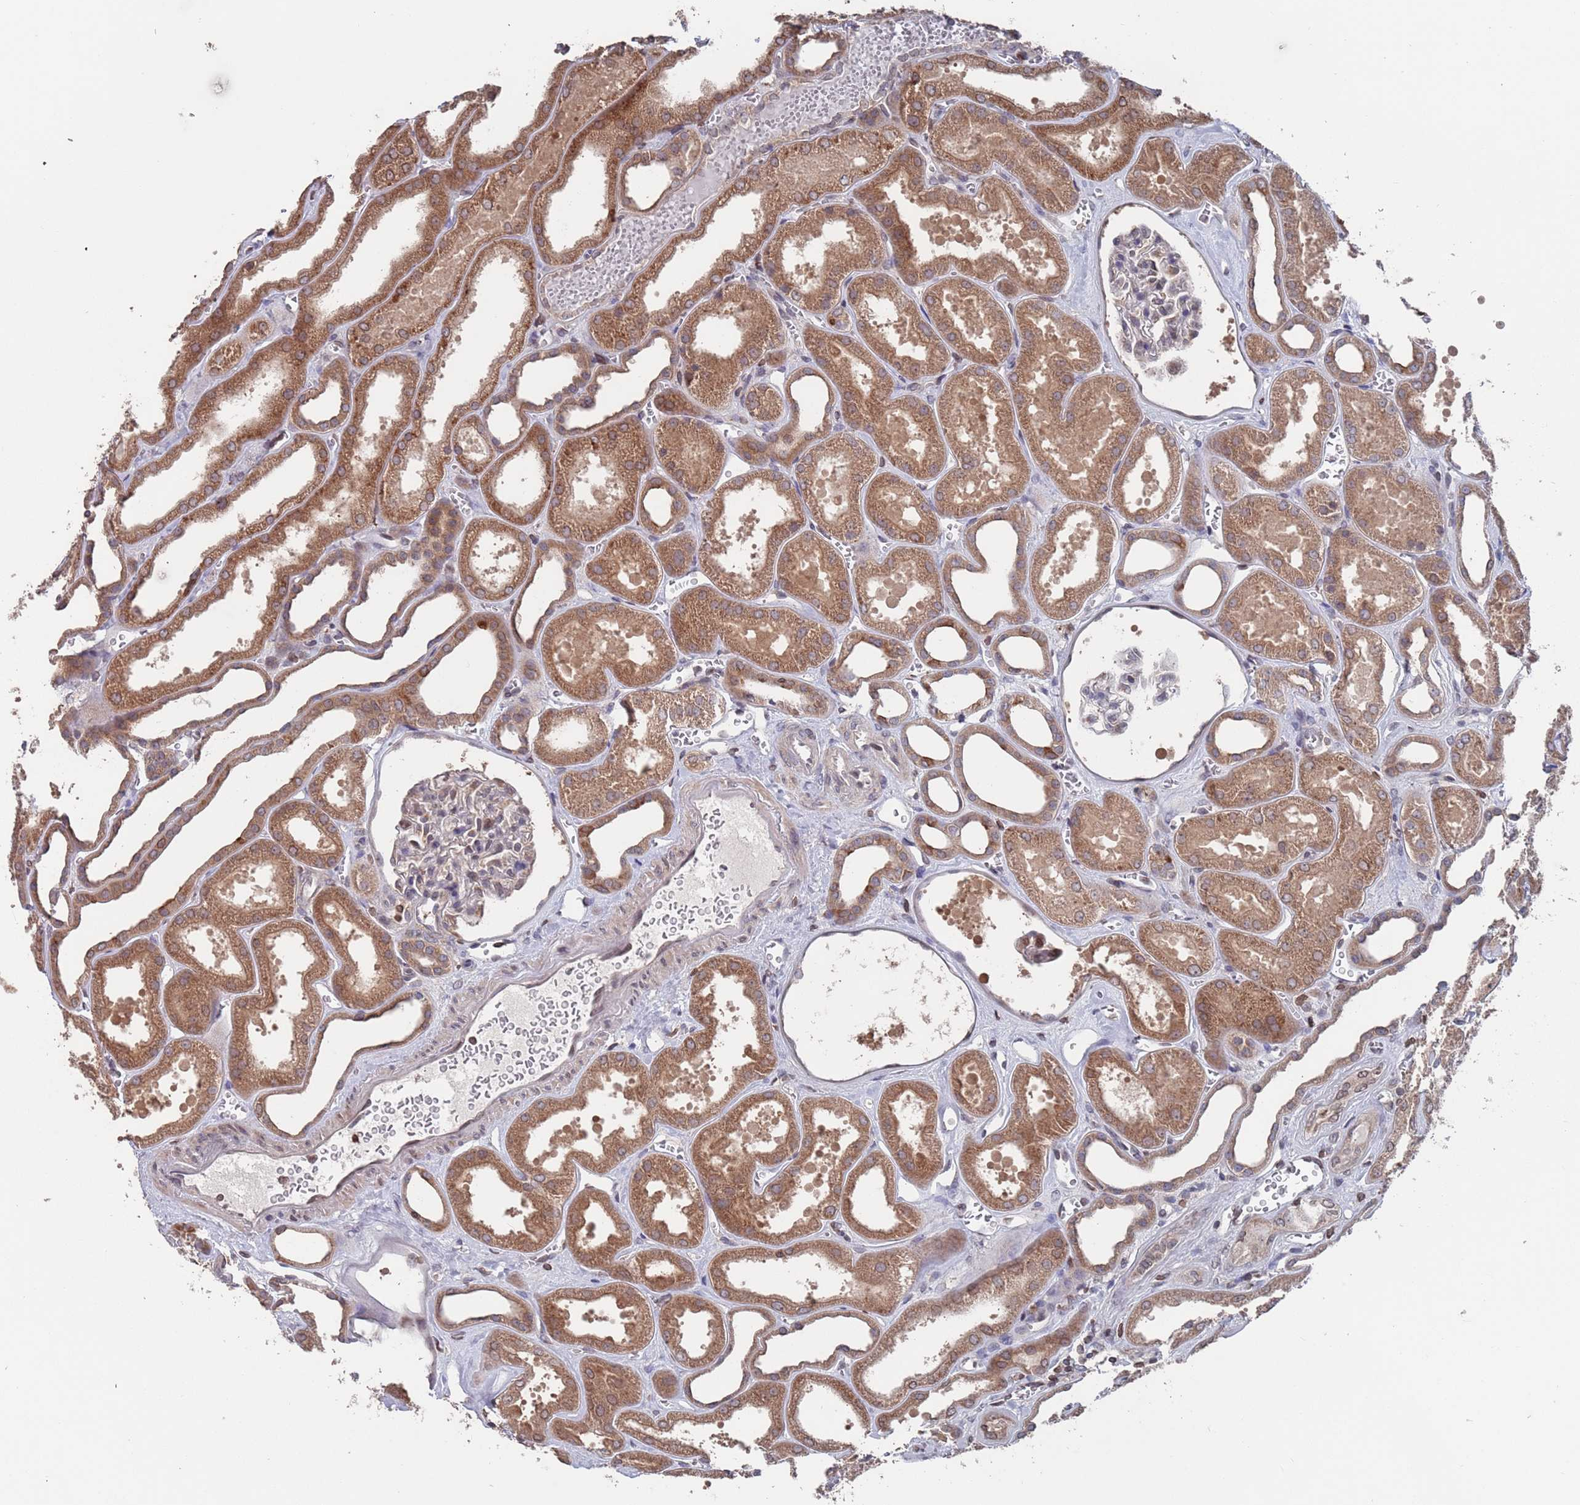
{"staining": {"intensity": "moderate", "quantity": "<25%", "location": "cytoplasmic/membranous"}, "tissue": "kidney", "cell_type": "Cells in glomeruli", "image_type": "normal", "snomed": [{"axis": "morphology", "description": "Normal tissue, NOS"}, {"axis": "morphology", "description": "Adenocarcinoma, NOS"}, {"axis": "topography", "description": "Kidney"}], "caption": "A photomicrograph showing moderate cytoplasmic/membranous expression in about <25% of cells in glomeruli in normal kidney, as visualized by brown immunohistochemical staining.", "gene": "SDHAF3", "patient": {"sex": "female", "age": 68}}